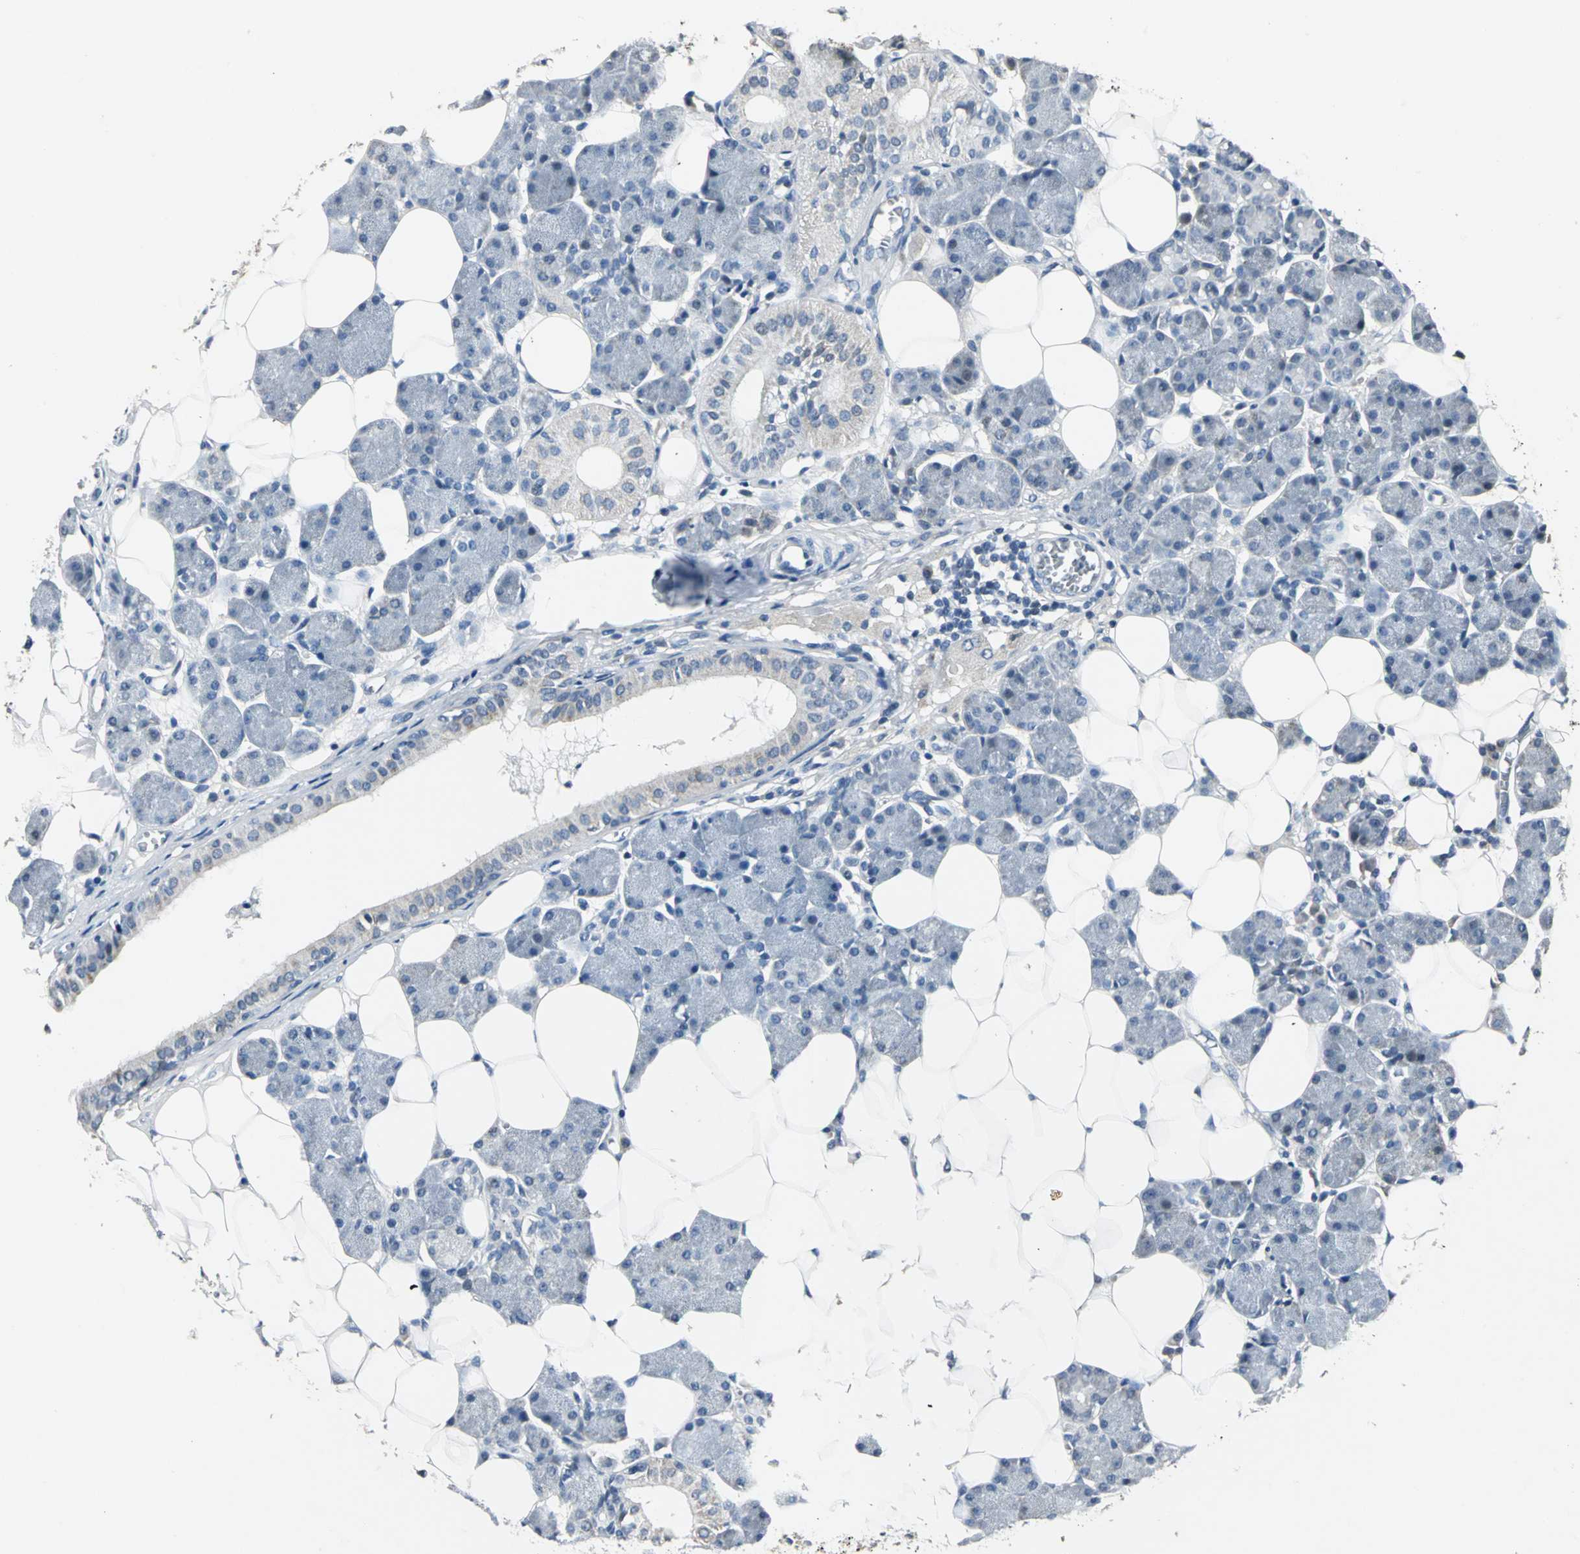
{"staining": {"intensity": "moderate", "quantity": "<25%", "location": "cytoplasmic/membranous"}, "tissue": "salivary gland", "cell_type": "Glandular cells", "image_type": "normal", "snomed": [{"axis": "morphology", "description": "Normal tissue, NOS"}, {"axis": "morphology", "description": "Adenoma, NOS"}, {"axis": "topography", "description": "Salivary gland"}], "caption": "High-magnification brightfield microscopy of benign salivary gland stained with DAB (3,3'-diaminobenzidine) (brown) and counterstained with hematoxylin (blue). glandular cells exhibit moderate cytoplasmic/membranous expression is appreciated in approximately<25% of cells. (DAB IHC, brown staining for protein, blue staining for nuclei).", "gene": "JADE3", "patient": {"sex": "female", "age": 32}}